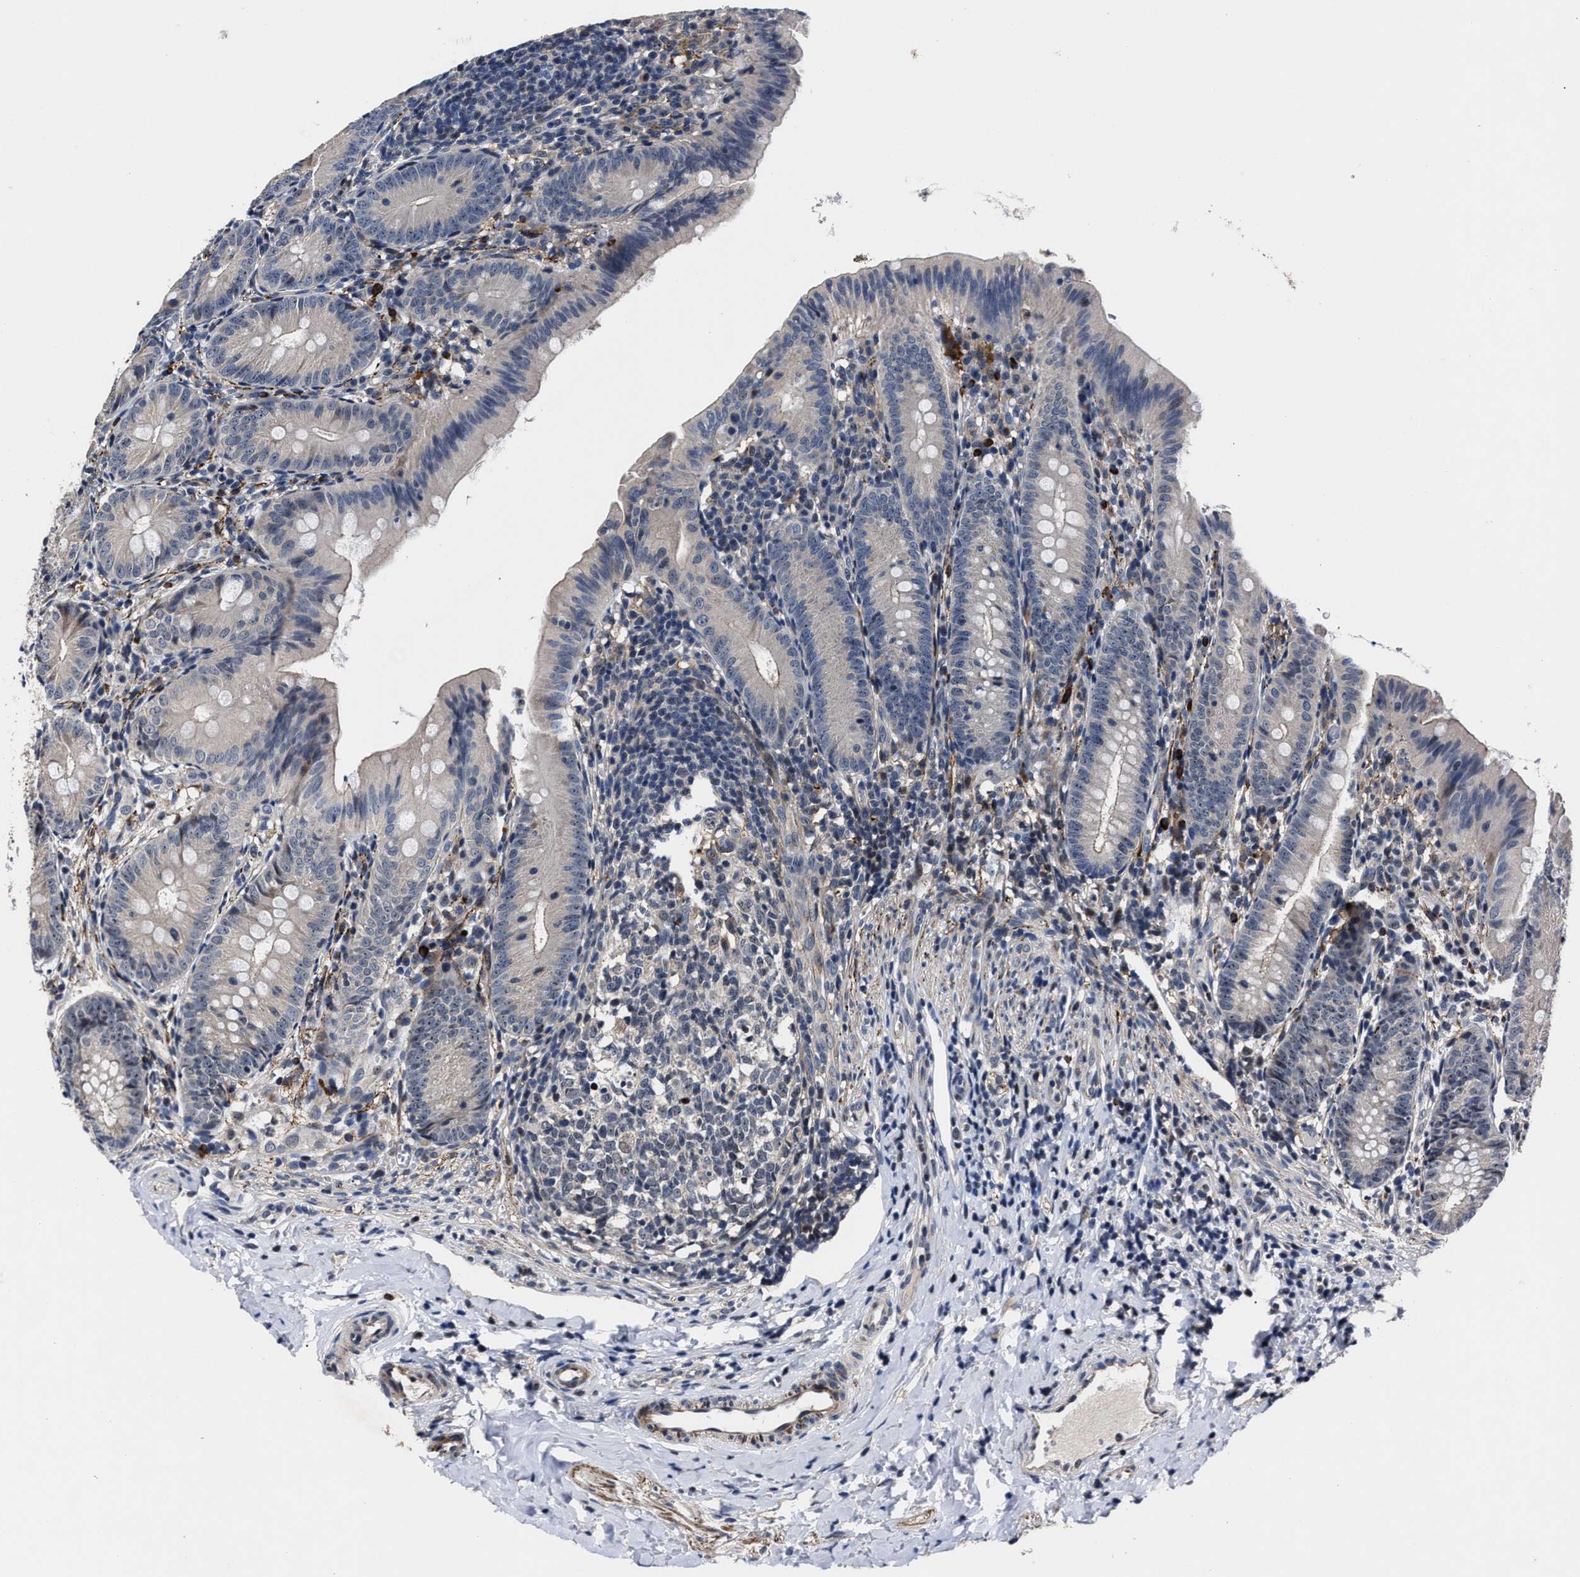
{"staining": {"intensity": "strong", "quantity": "<25%", "location": "cytoplasmic/membranous"}, "tissue": "appendix", "cell_type": "Glandular cells", "image_type": "normal", "snomed": [{"axis": "morphology", "description": "Normal tissue, NOS"}, {"axis": "topography", "description": "Appendix"}], "caption": "Protein staining shows strong cytoplasmic/membranous positivity in approximately <25% of glandular cells in benign appendix.", "gene": "RSBN1L", "patient": {"sex": "male", "age": 1}}